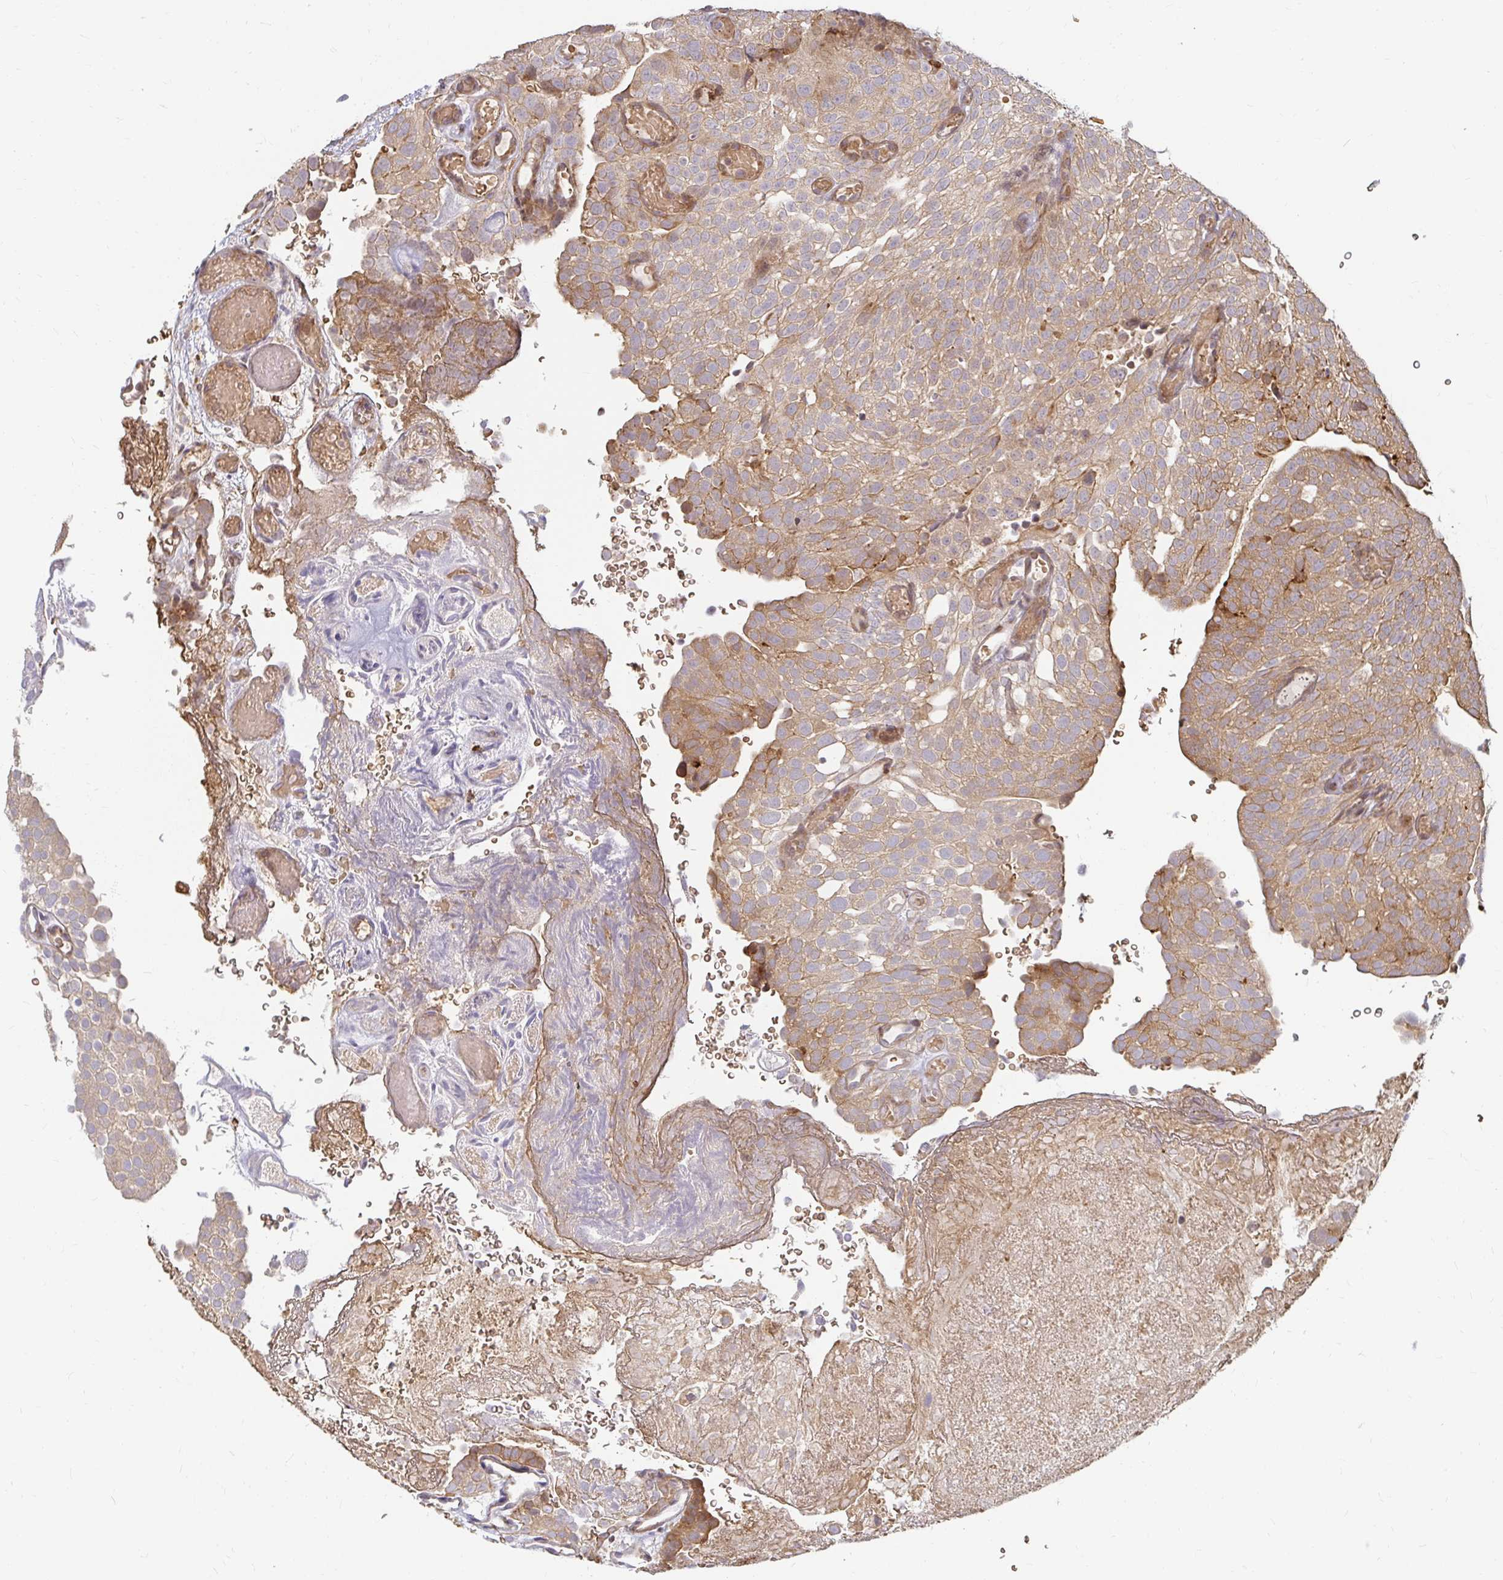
{"staining": {"intensity": "moderate", "quantity": ">75%", "location": "cytoplasmic/membranous"}, "tissue": "urothelial cancer", "cell_type": "Tumor cells", "image_type": "cancer", "snomed": [{"axis": "morphology", "description": "Urothelial carcinoma, Low grade"}, {"axis": "topography", "description": "Urinary bladder"}], "caption": "A brown stain labels moderate cytoplasmic/membranous expression of a protein in urothelial carcinoma (low-grade) tumor cells.", "gene": "CAST", "patient": {"sex": "male", "age": 78}}